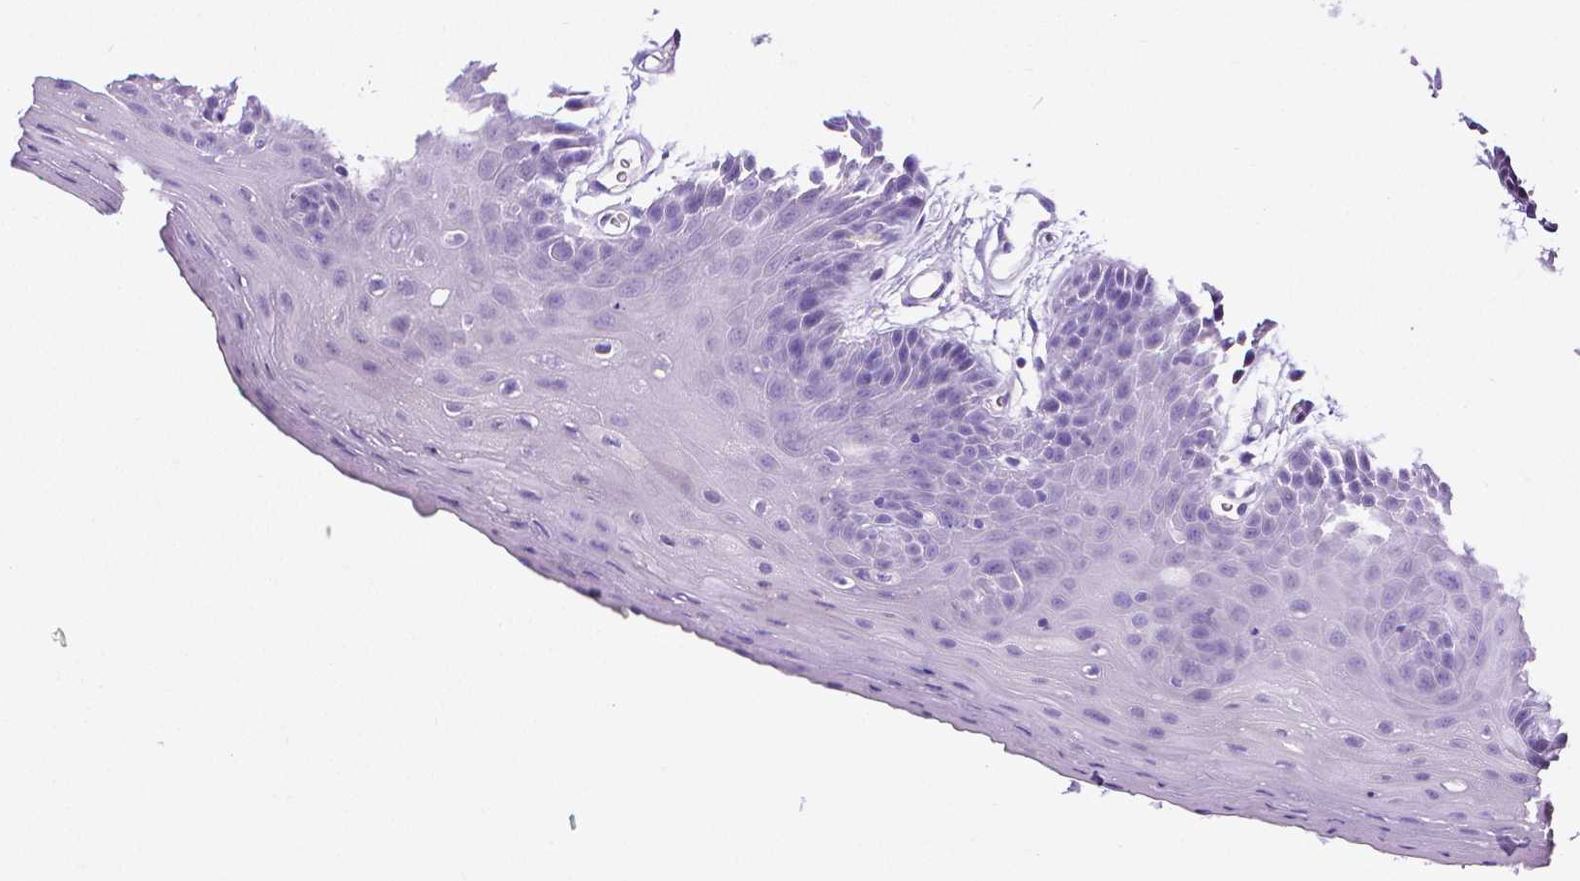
{"staining": {"intensity": "negative", "quantity": "none", "location": "none"}, "tissue": "oral mucosa", "cell_type": "Squamous epithelial cells", "image_type": "normal", "snomed": [{"axis": "morphology", "description": "Normal tissue, NOS"}, {"axis": "morphology", "description": "Squamous cell carcinoma, NOS"}, {"axis": "topography", "description": "Oral tissue"}, {"axis": "topography", "description": "Head-Neck"}], "caption": "Immunohistochemical staining of normal human oral mucosa exhibits no significant staining in squamous epithelial cells. Brightfield microscopy of immunohistochemistry stained with DAB (3,3'-diaminobenzidine) (brown) and hematoxylin (blue), captured at high magnification.", "gene": "MMP9", "patient": {"sex": "female", "age": 50}}